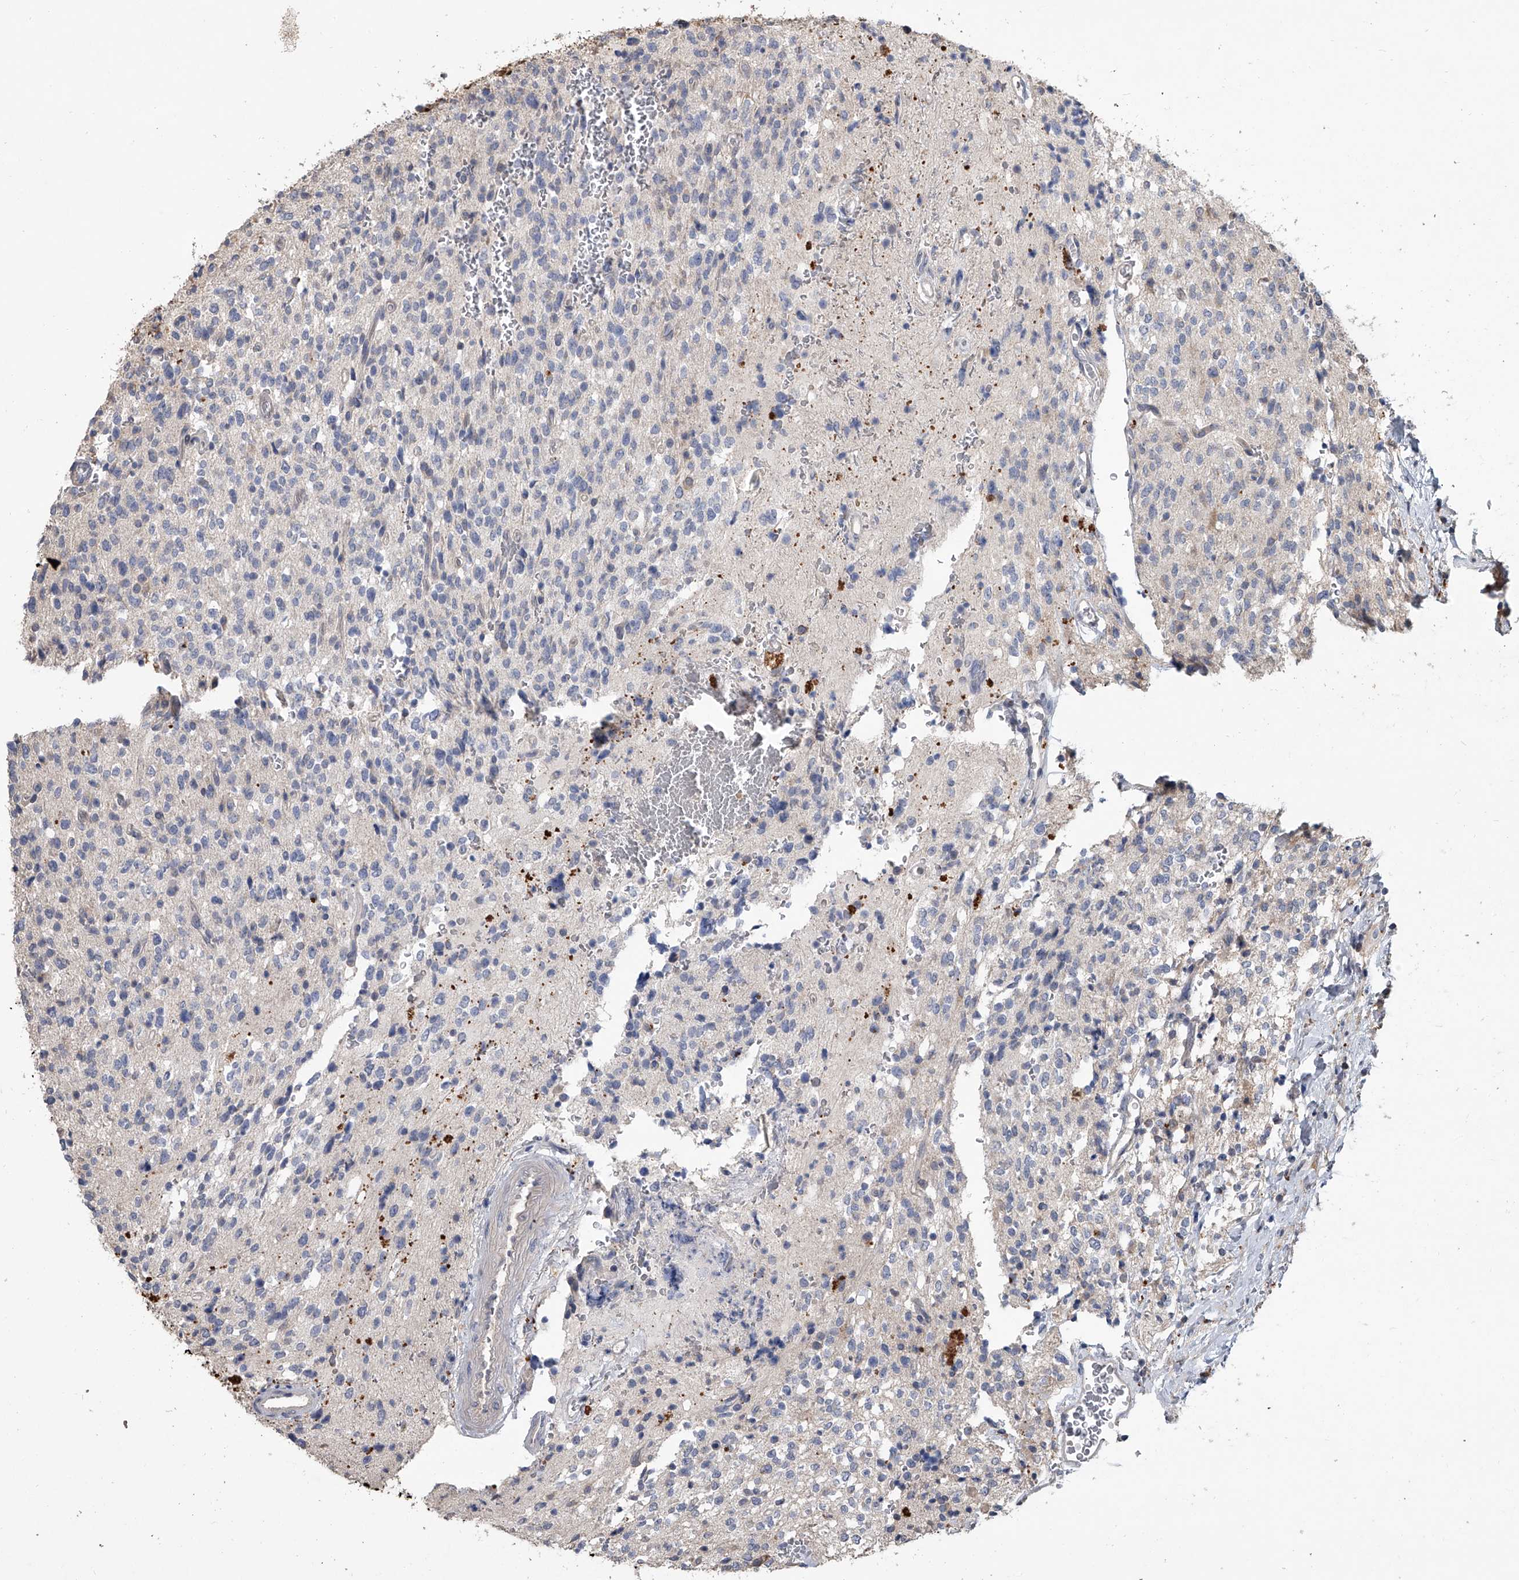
{"staining": {"intensity": "negative", "quantity": "none", "location": "none"}, "tissue": "glioma", "cell_type": "Tumor cells", "image_type": "cancer", "snomed": [{"axis": "morphology", "description": "Glioma, malignant, High grade"}, {"axis": "topography", "description": "Brain"}], "caption": "Immunohistochemistry (IHC) image of malignant high-grade glioma stained for a protein (brown), which reveals no staining in tumor cells.", "gene": "DOCK9", "patient": {"sex": "male", "age": 34}}